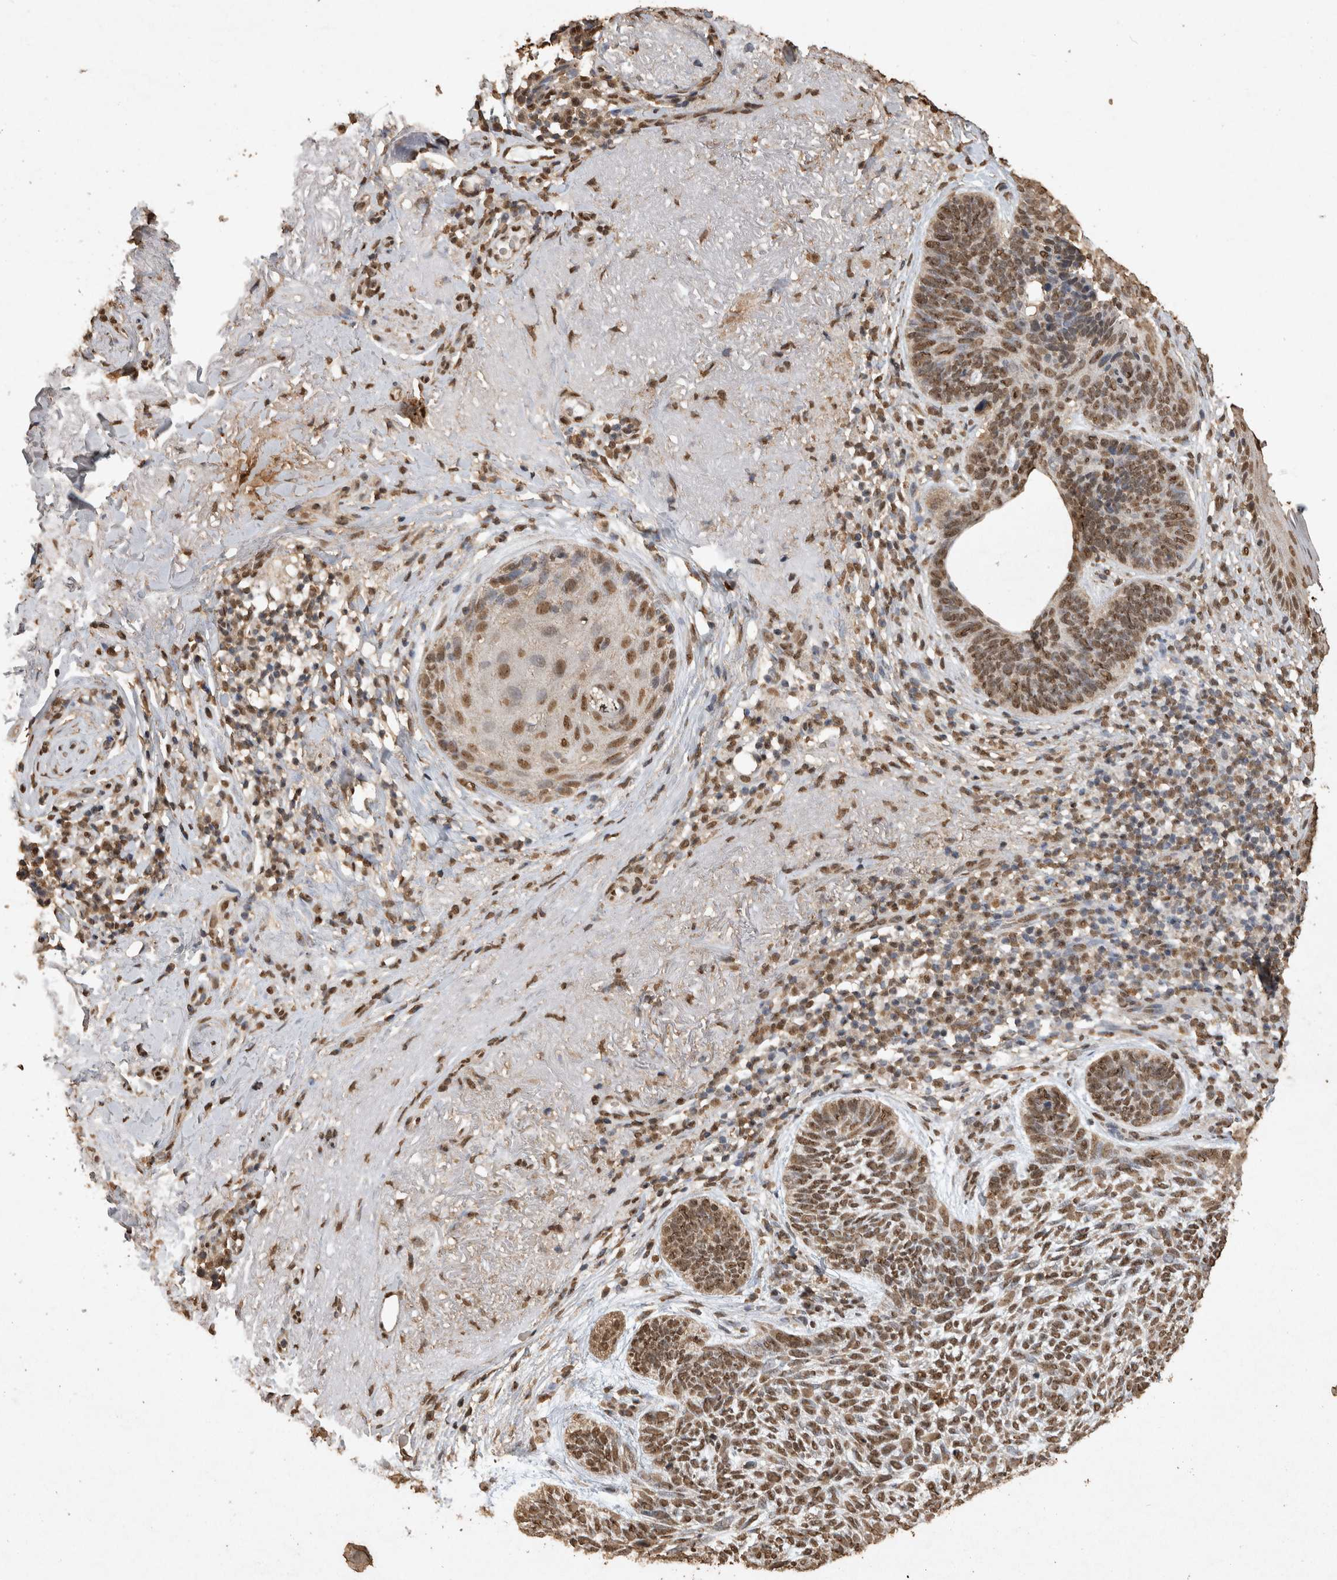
{"staining": {"intensity": "moderate", "quantity": ">75%", "location": "nuclear"}, "tissue": "skin cancer", "cell_type": "Tumor cells", "image_type": "cancer", "snomed": [{"axis": "morphology", "description": "Basal cell carcinoma"}, {"axis": "topography", "description": "Skin"}], "caption": "A medium amount of moderate nuclear expression is seen in approximately >75% of tumor cells in skin cancer (basal cell carcinoma) tissue.", "gene": "OAS2", "patient": {"sex": "female", "age": 85}}